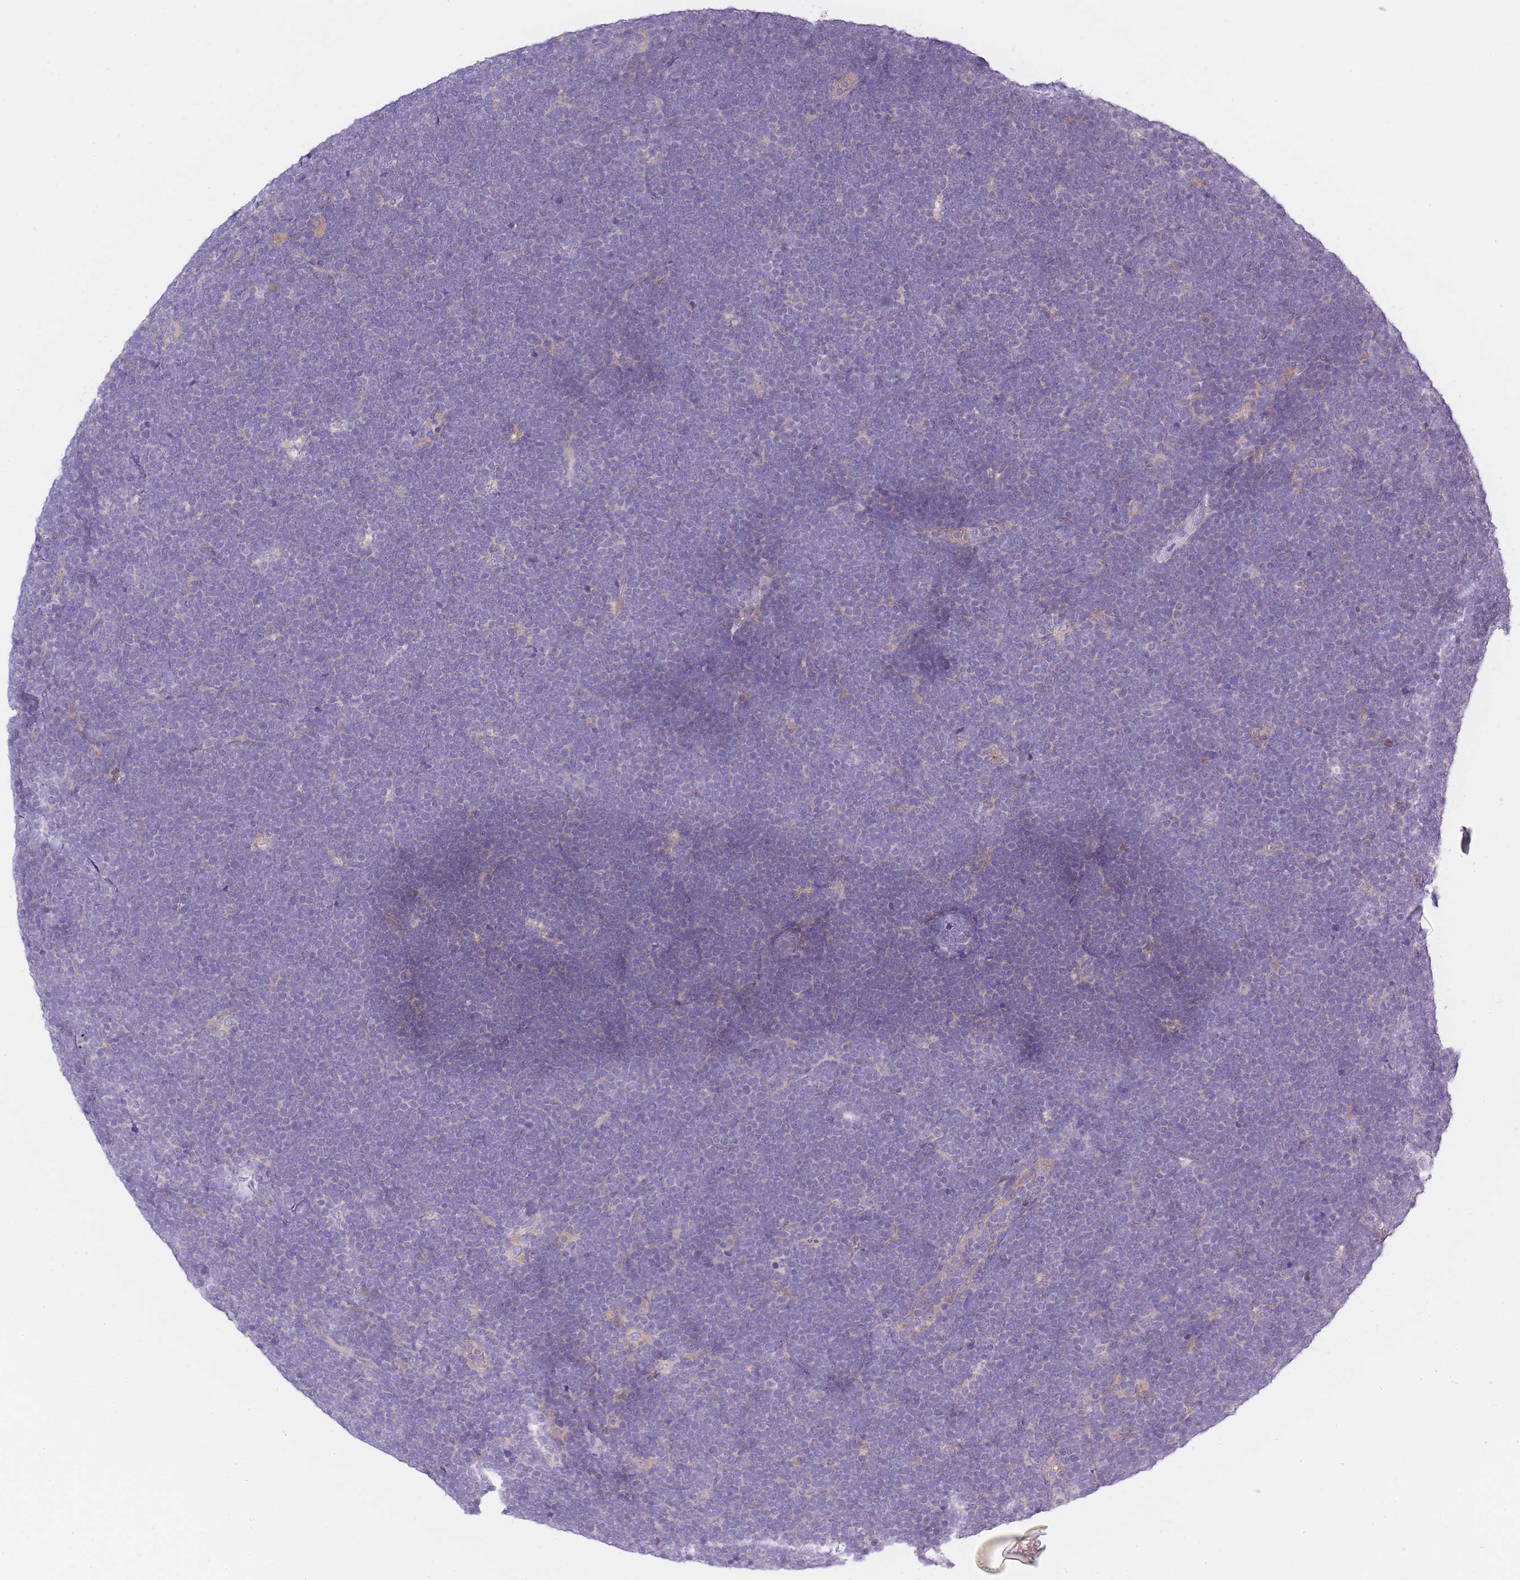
{"staining": {"intensity": "negative", "quantity": "none", "location": "none"}, "tissue": "lymphoma", "cell_type": "Tumor cells", "image_type": "cancer", "snomed": [{"axis": "morphology", "description": "Malignant lymphoma, non-Hodgkin's type, High grade"}, {"axis": "topography", "description": "Lymph node"}], "caption": "A high-resolution histopathology image shows IHC staining of lymphoma, which demonstrates no significant expression in tumor cells.", "gene": "AP3M2", "patient": {"sex": "male", "age": 13}}